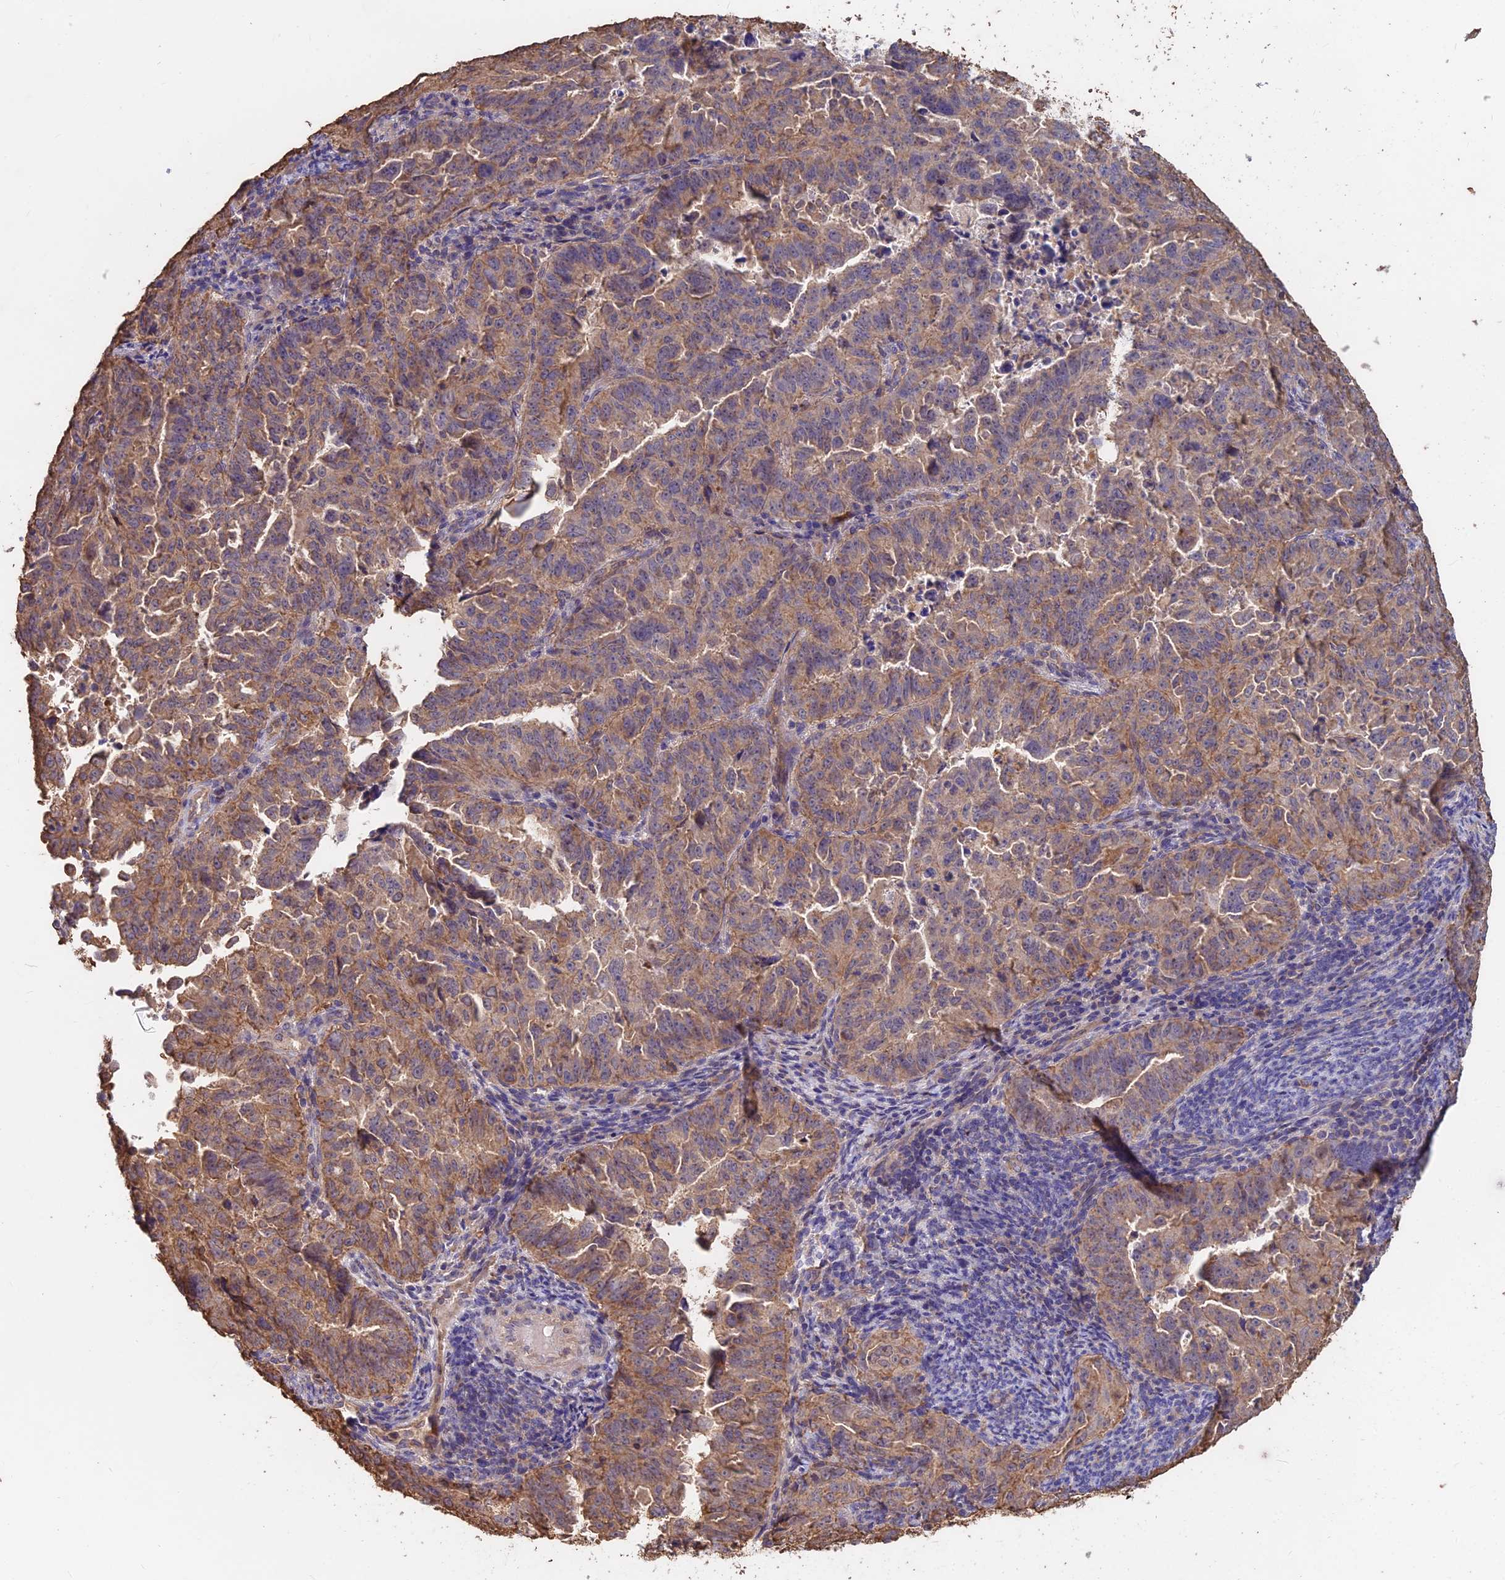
{"staining": {"intensity": "moderate", "quantity": ">75%", "location": "cytoplasmic/membranous"}, "tissue": "endometrial cancer", "cell_type": "Tumor cells", "image_type": "cancer", "snomed": [{"axis": "morphology", "description": "Adenocarcinoma, NOS"}, {"axis": "topography", "description": "Endometrium"}], "caption": "A micrograph of human adenocarcinoma (endometrial) stained for a protein displays moderate cytoplasmic/membranous brown staining in tumor cells.", "gene": "CEMIP2", "patient": {"sex": "female", "age": 65}}